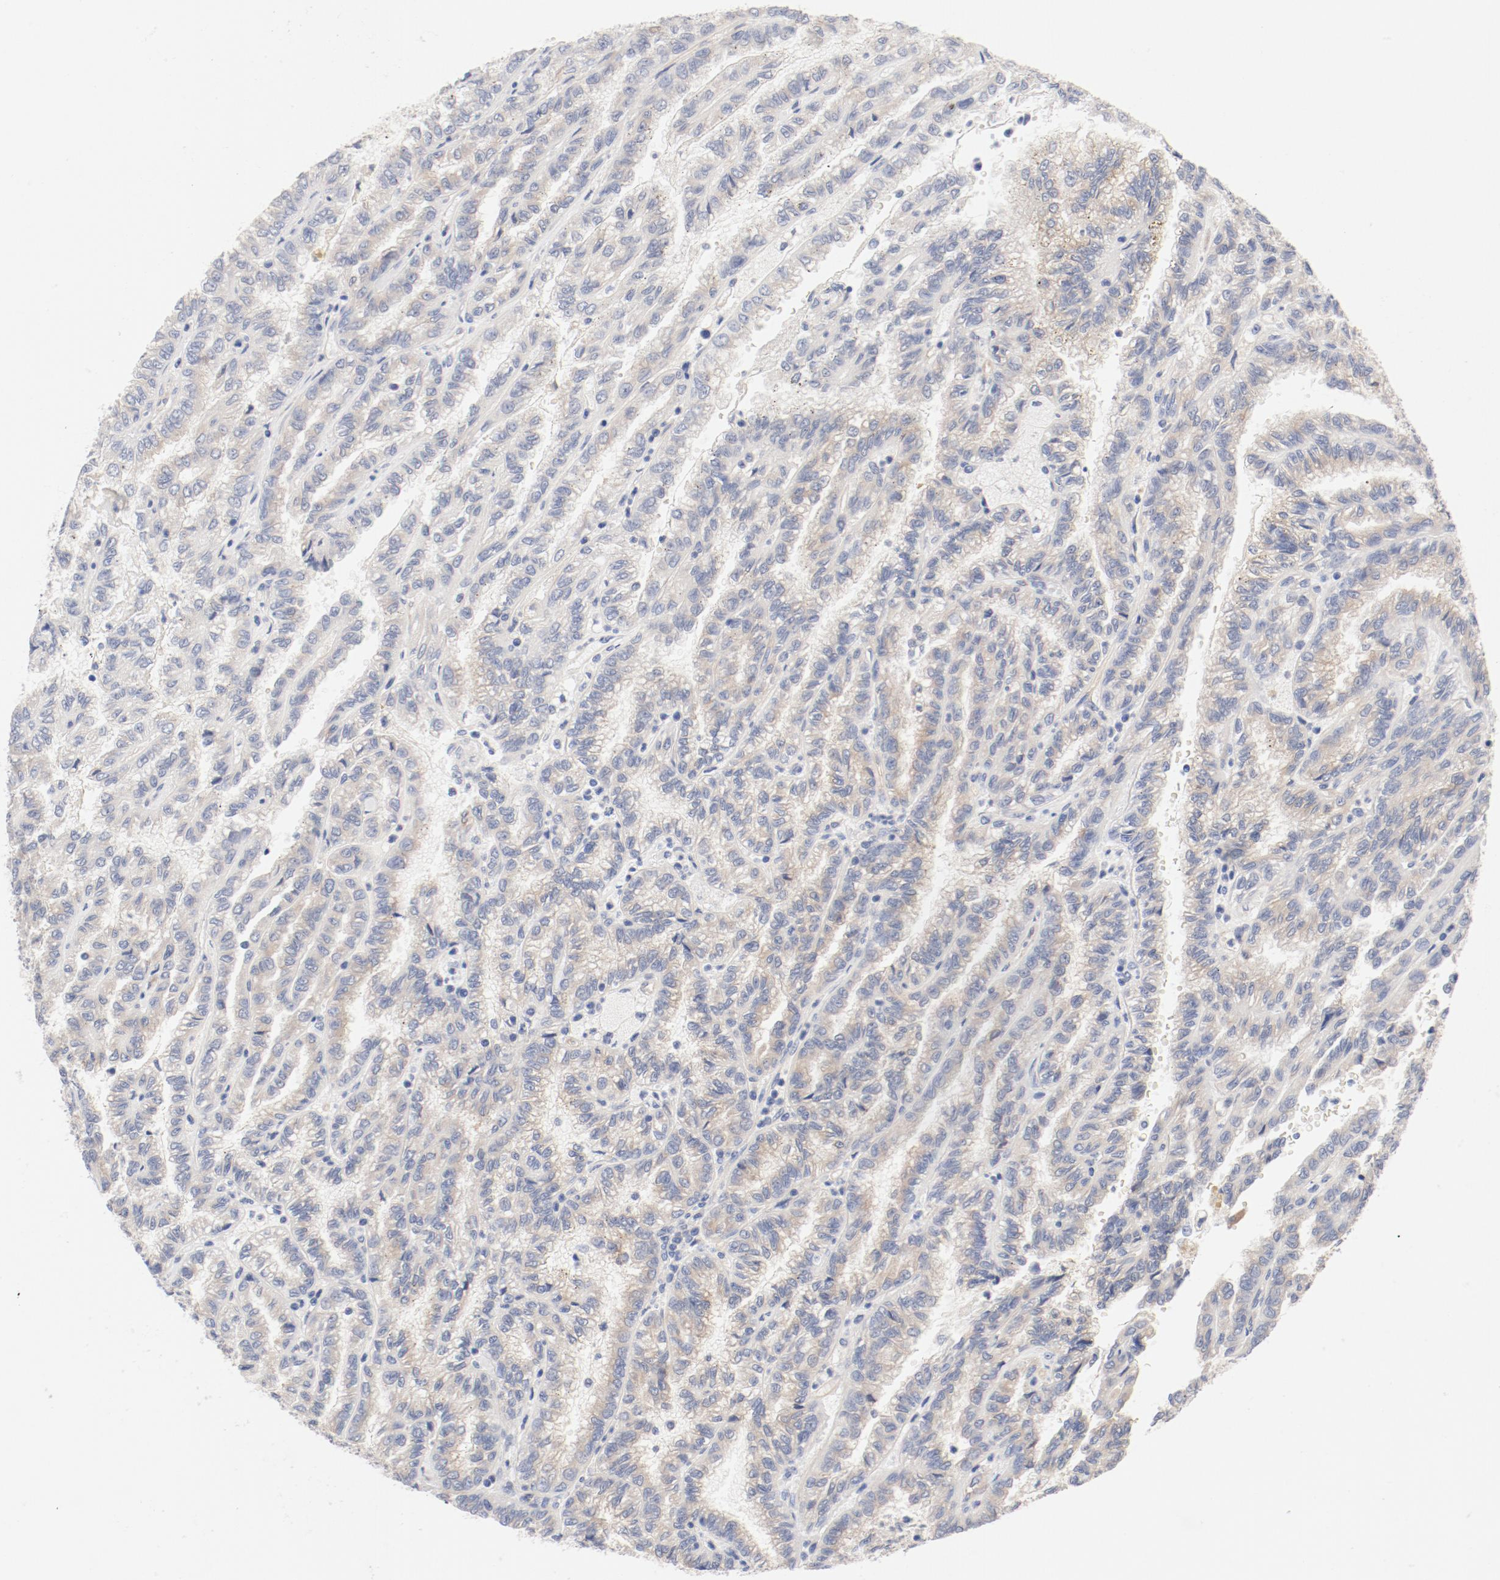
{"staining": {"intensity": "negative", "quantity": "none", "location": "none"}, "tissue": "renal cancer", "cell_type": "Tumor cells", "image_type": "cancer", "snomed": [{"axis": "morphology", "description": "Inflammation, NOS"}, {"axis": "morphology", "description": "Adenocarcinoma, NOS"}, {"axis": "topography", "description": "Kidney"}], "caption": "Tumor cells are negative for protein expression in human renal adenocarcinoma. (Immunohistochemistry (ihc), brightfield microscopy, high magnification).", "gene": "DYNC1H1", "patient": {"sex": "male", "age": 68}}